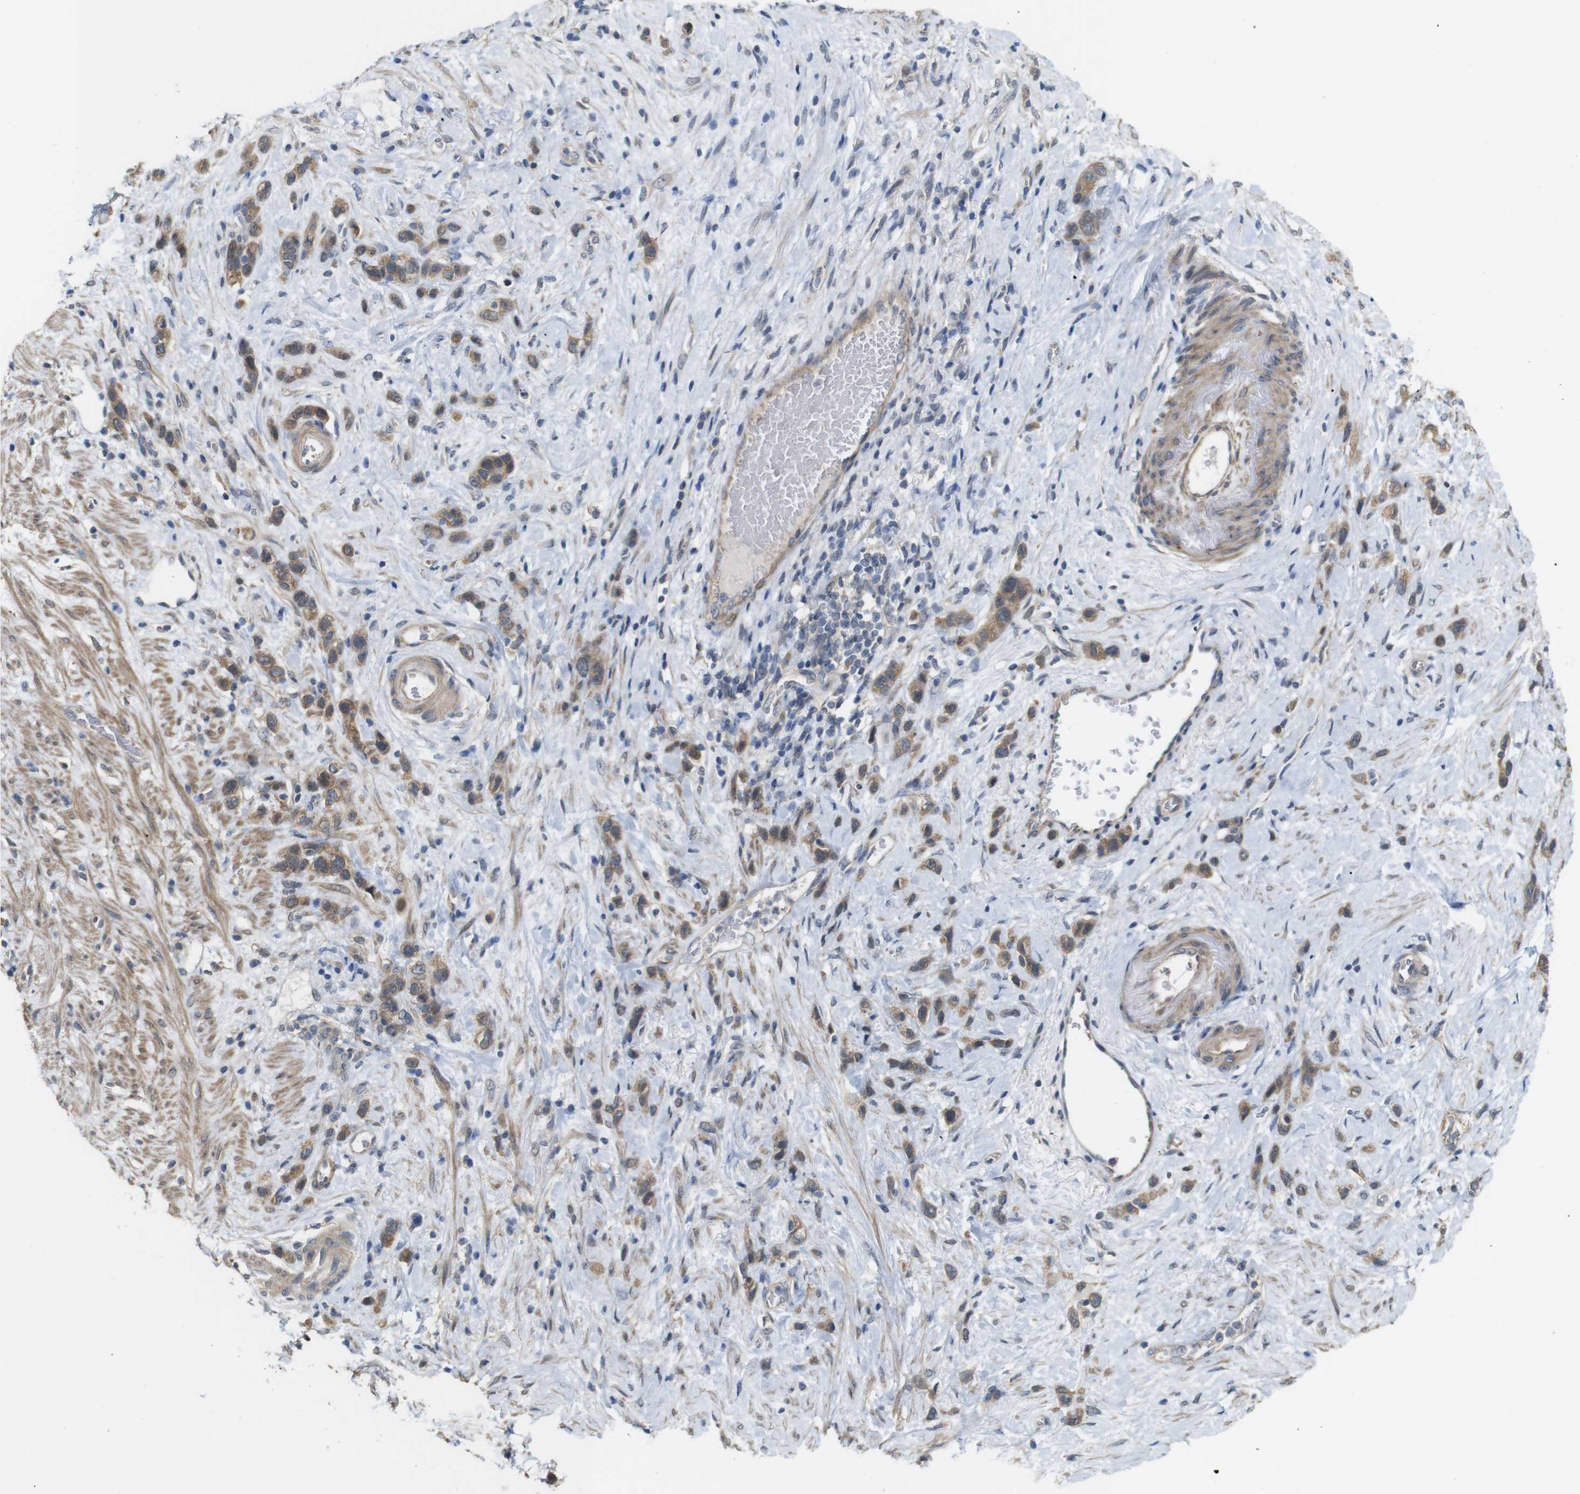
{"staining": {"intensity": "moderate", "quantity": ">75%", "location": "cytoplasmic/membranous"}, "tissue": "stomach cancer", "cell_type": "Tumor cells", "image_type": "cancer", "snomed": [{"axis": "morphology", "description": "Adenocarcinoma, NOS"}, {"axis": "morphology", "description": "Adenocarcinoma, High grade"}, {"axis": "topography", "description": "Stomach, upper"}, {"axis": "topography", "description": "Stomach, lower"}], "caption": "The histopathology image reveals staining of adenocarcinoma (stomach), revealing moderate cytoplasmic/membranous protein expression (brown color) within tumor cells.", "gene": "CDC34", "patient": {"sex": "female", "age": 65}}